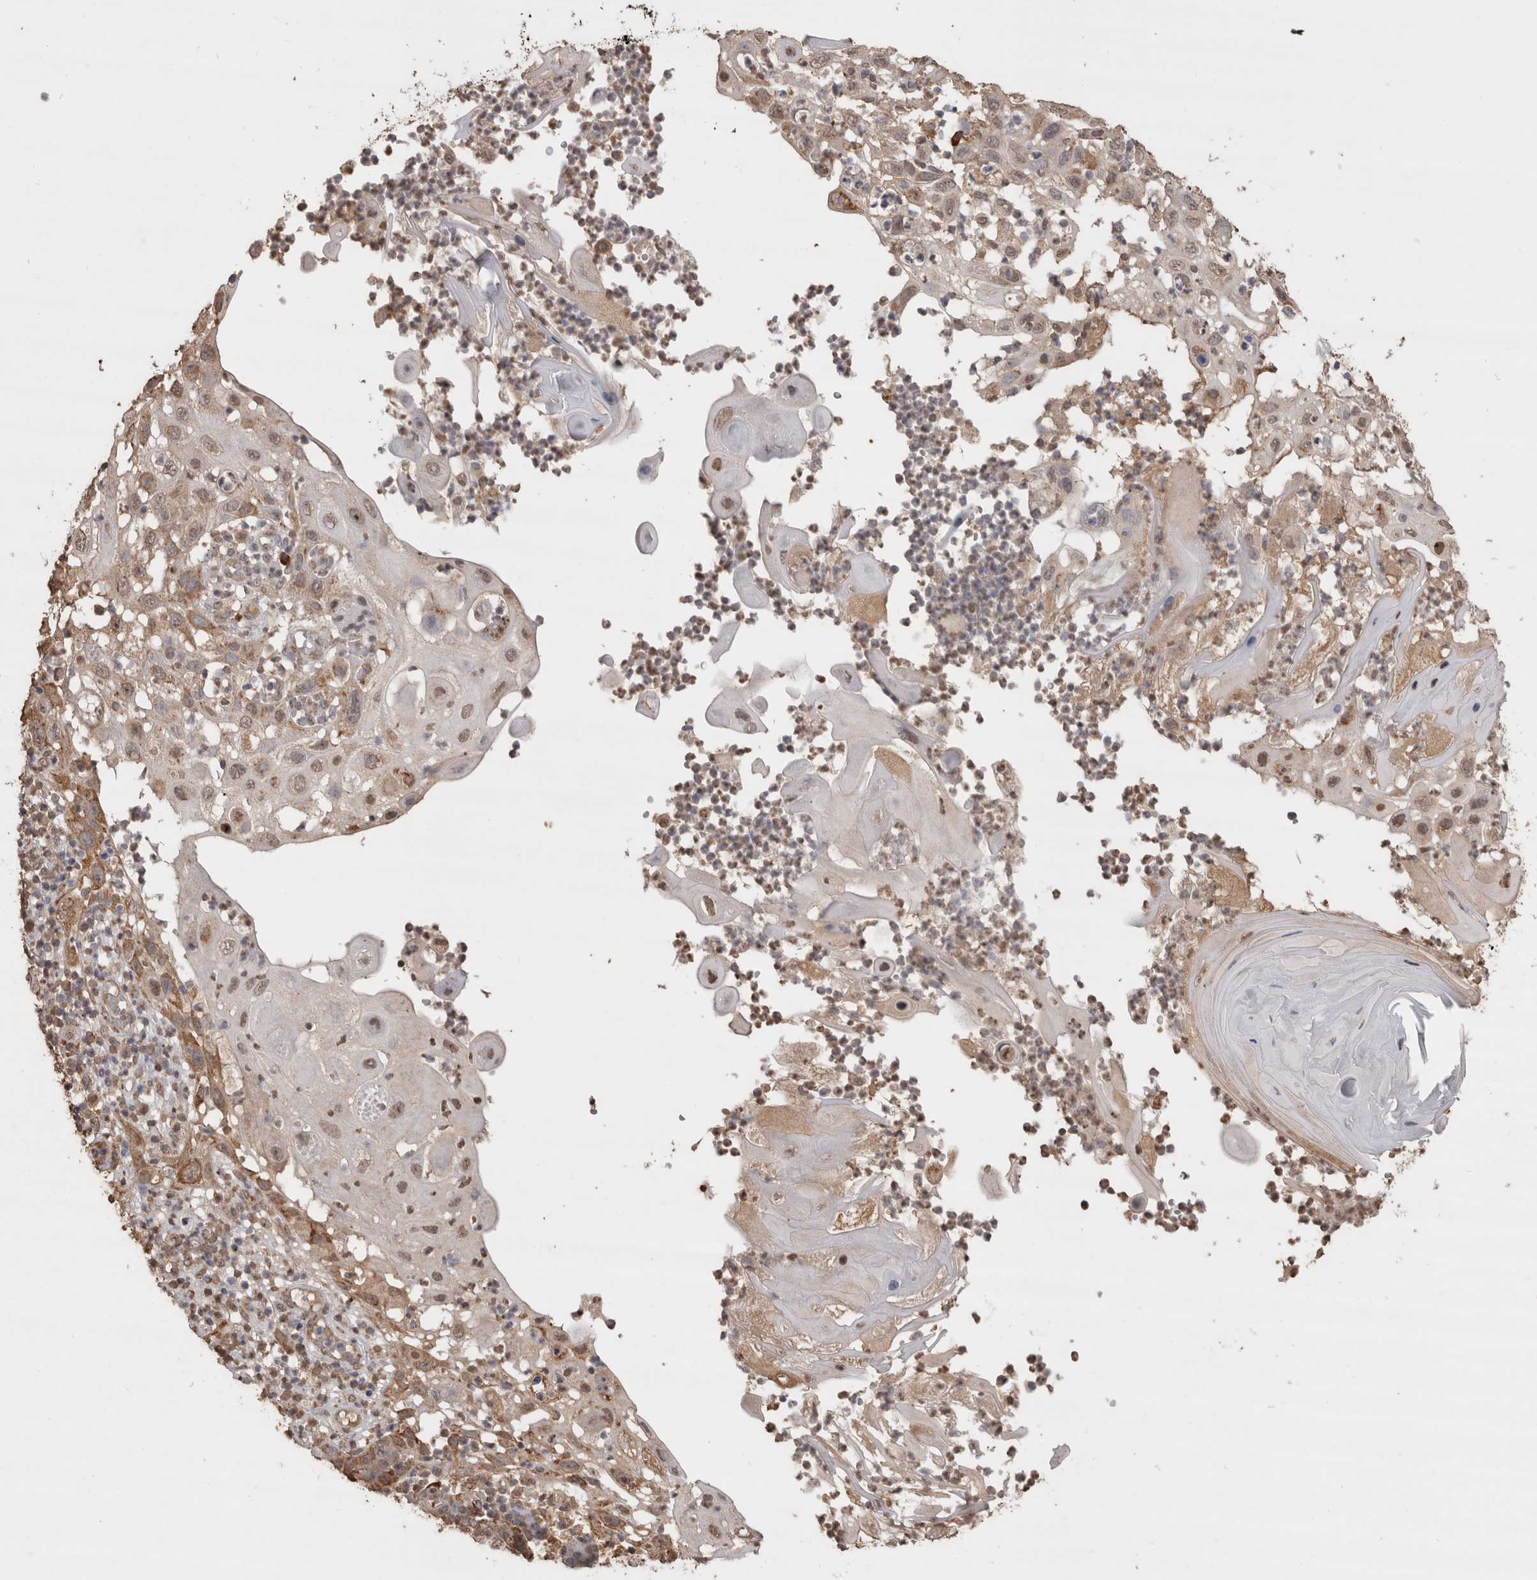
{"staining": {"intensity": "weak", "quantity": ">75%", "location": "cytoplasmic/membranous,nuclear"}, "tissue": "skin cancer", "cell_type": "Tumor cells", "image_type": "cancer", "snomed": [{"axis": "morphology", "description": "Normal tissue, NOS"}, {"axis": "morphology", "description": "Squamous cell carcinoma, NOS"}, {"axis": "topography", "description": "Skin"}], "caption": "High-magnification brightfield microscopy of squamous cell carcinoma (skin) stained with DAB (brown) and counterstained with hematoxylin (blue). tumor cells exhibit weak cytoplasmic/membranous and nuclear expression is appreciated in approximately>75% of cells.", "gene": "CRELD2", "patient": {"sex": "female", "age": 96}}